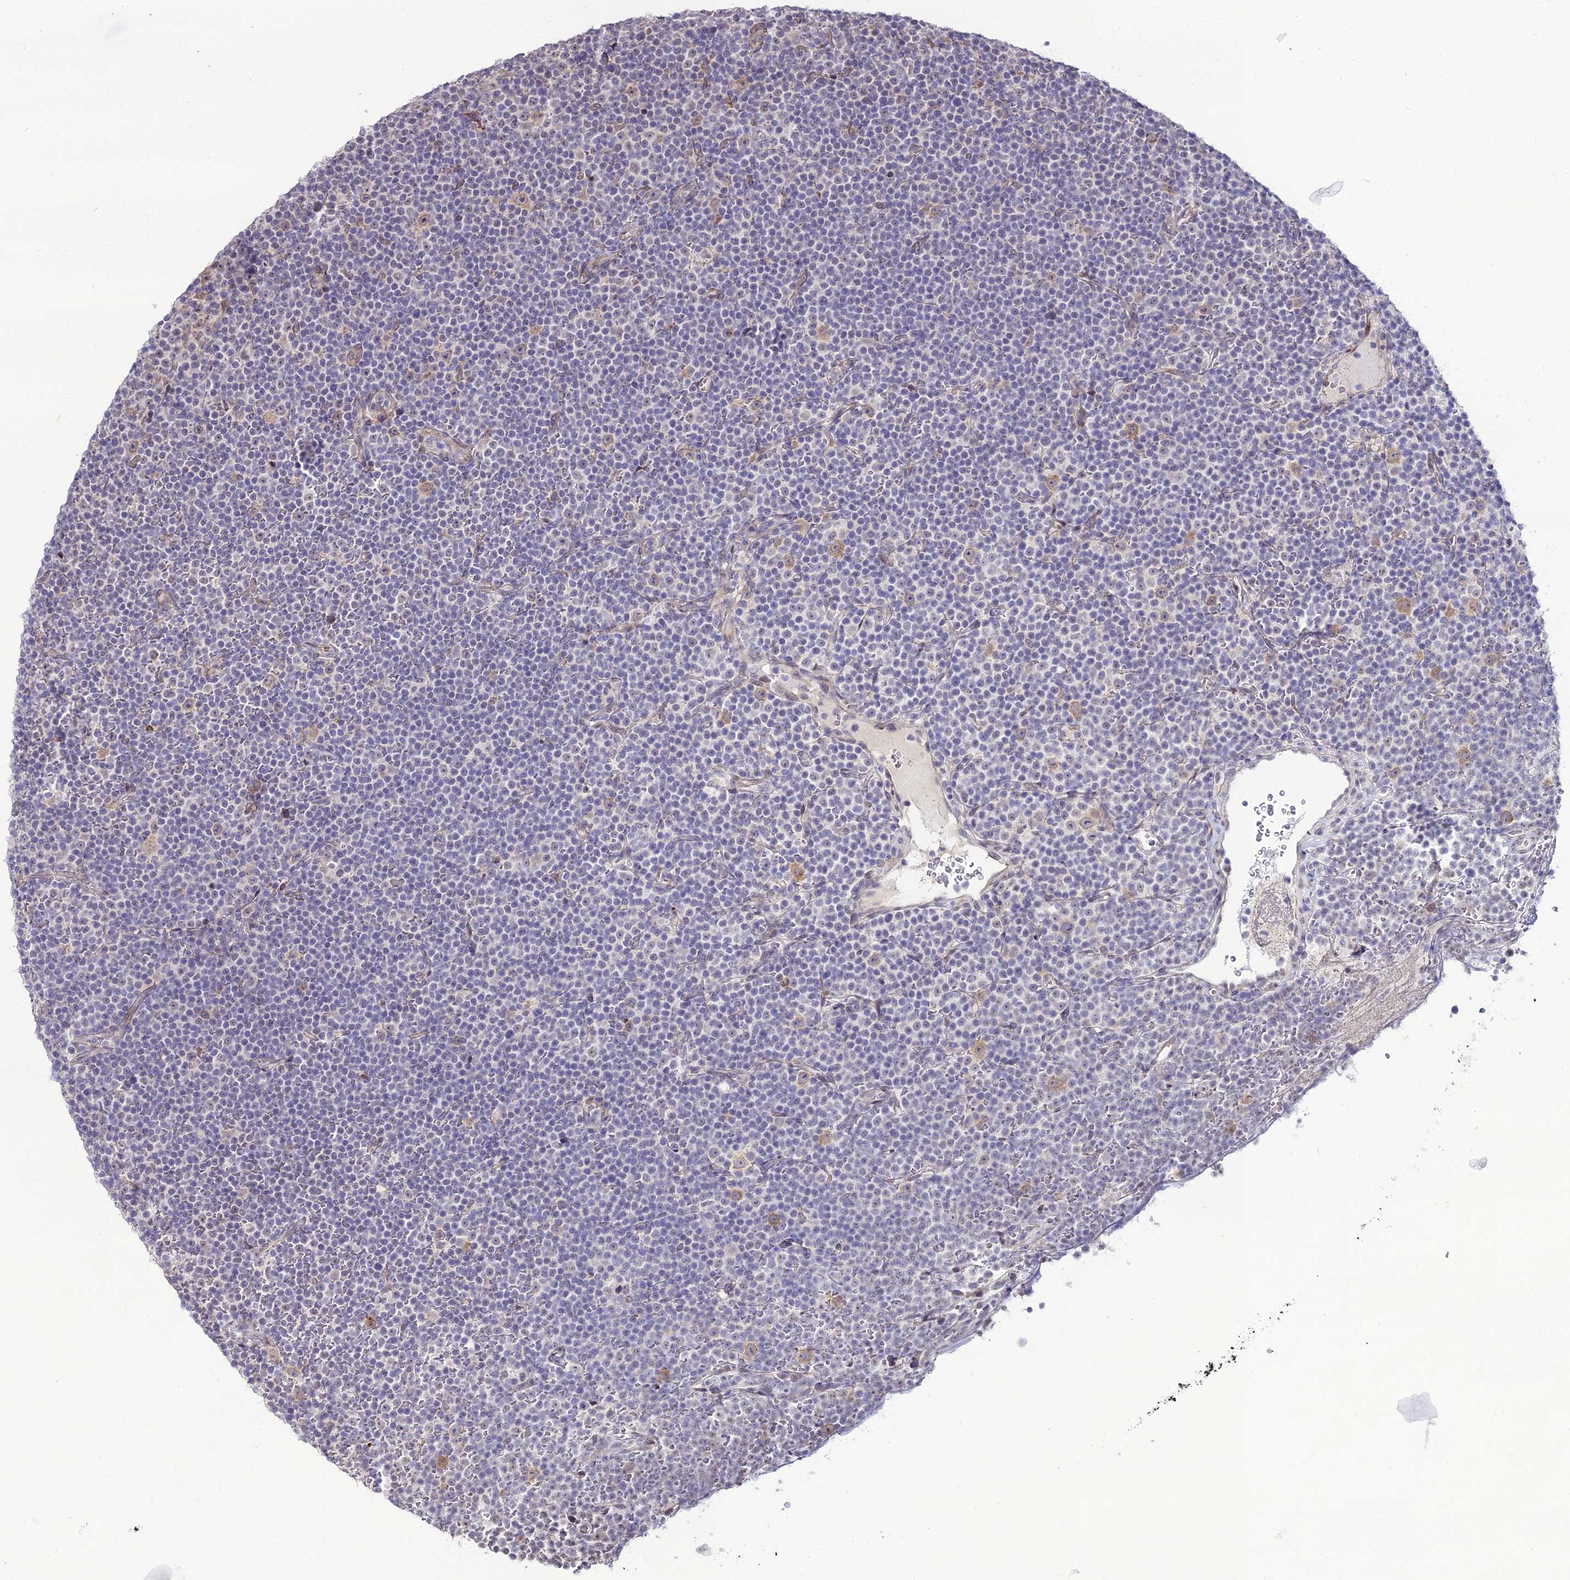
{"staining": {"intensity": "negative", "quantity": "none", "location": "none"}, "tissue": "lymphoma", "cell_type": "Tumor cells", "image_type": "cancer", "snomed": [{"axis": "morphology", "description": "Malignant lymphoma, non-Hodgkin's type, Low grade"}, {"axis": "topography", "description": "Lymph node"}], "caption": "Tumor cells show no significant protein positivity in malignant lymphoma, non-Hodgkin's type (low-grade).", "gene": "TROAP", "patient": {"sex": "female", "age": 67}}